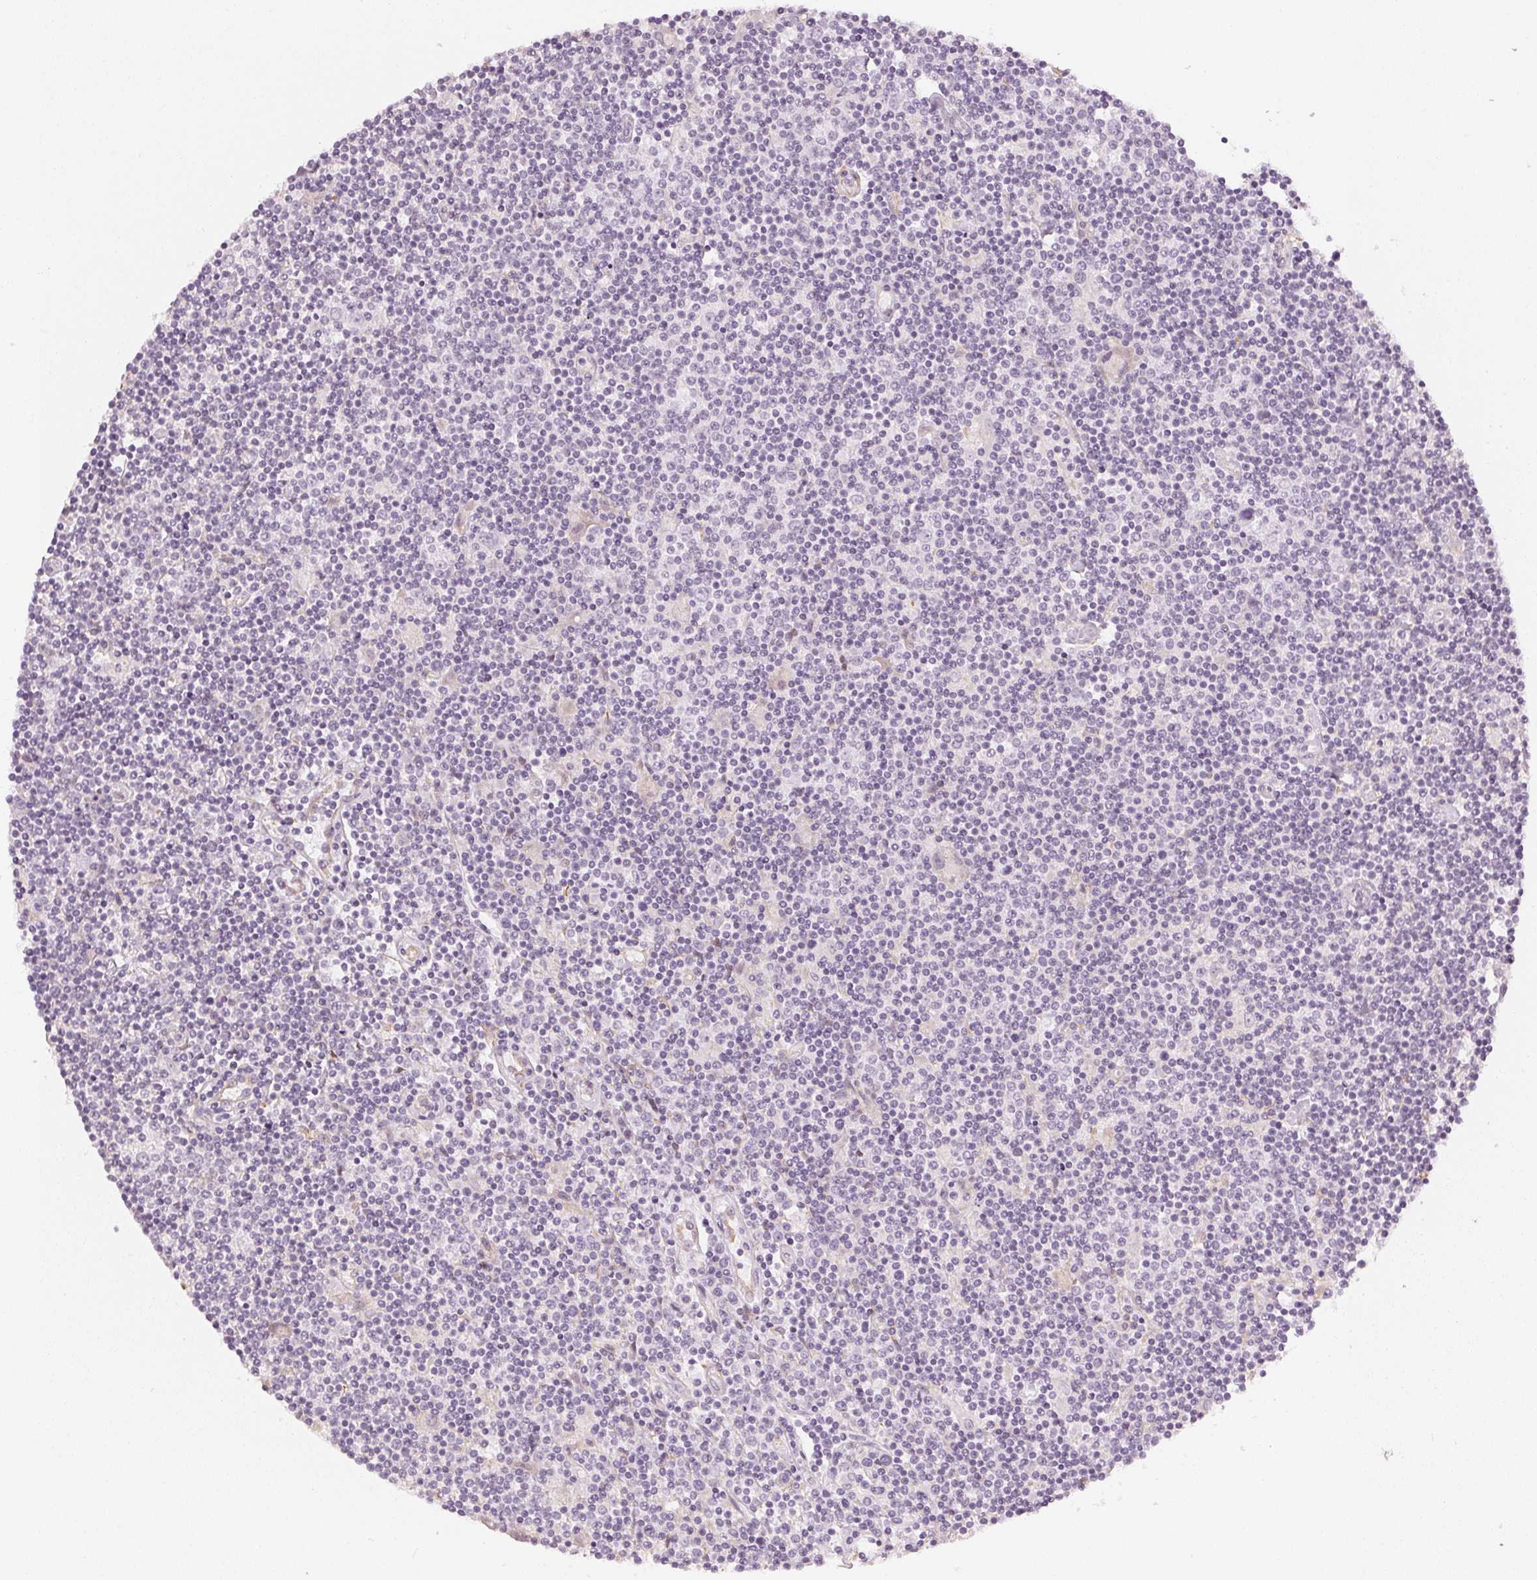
{"staining": {"intensity": "negative", "quantity": "none", "location": "none"}, "tissue": "lymphoma", "cell_type": "Tumor cells", "image_type": "cancer", "snomed": [{"axis": "morphology", "description": "Hodgkin's disease, NOS"}, {"axis": "topography", "description": "Lymph node"}], "caption": "IHC of Hodgkin's disease demonstrates no staining in tumor cells.", "gene": "APLP1", "patient": {"sex": "male", "age": 40}}